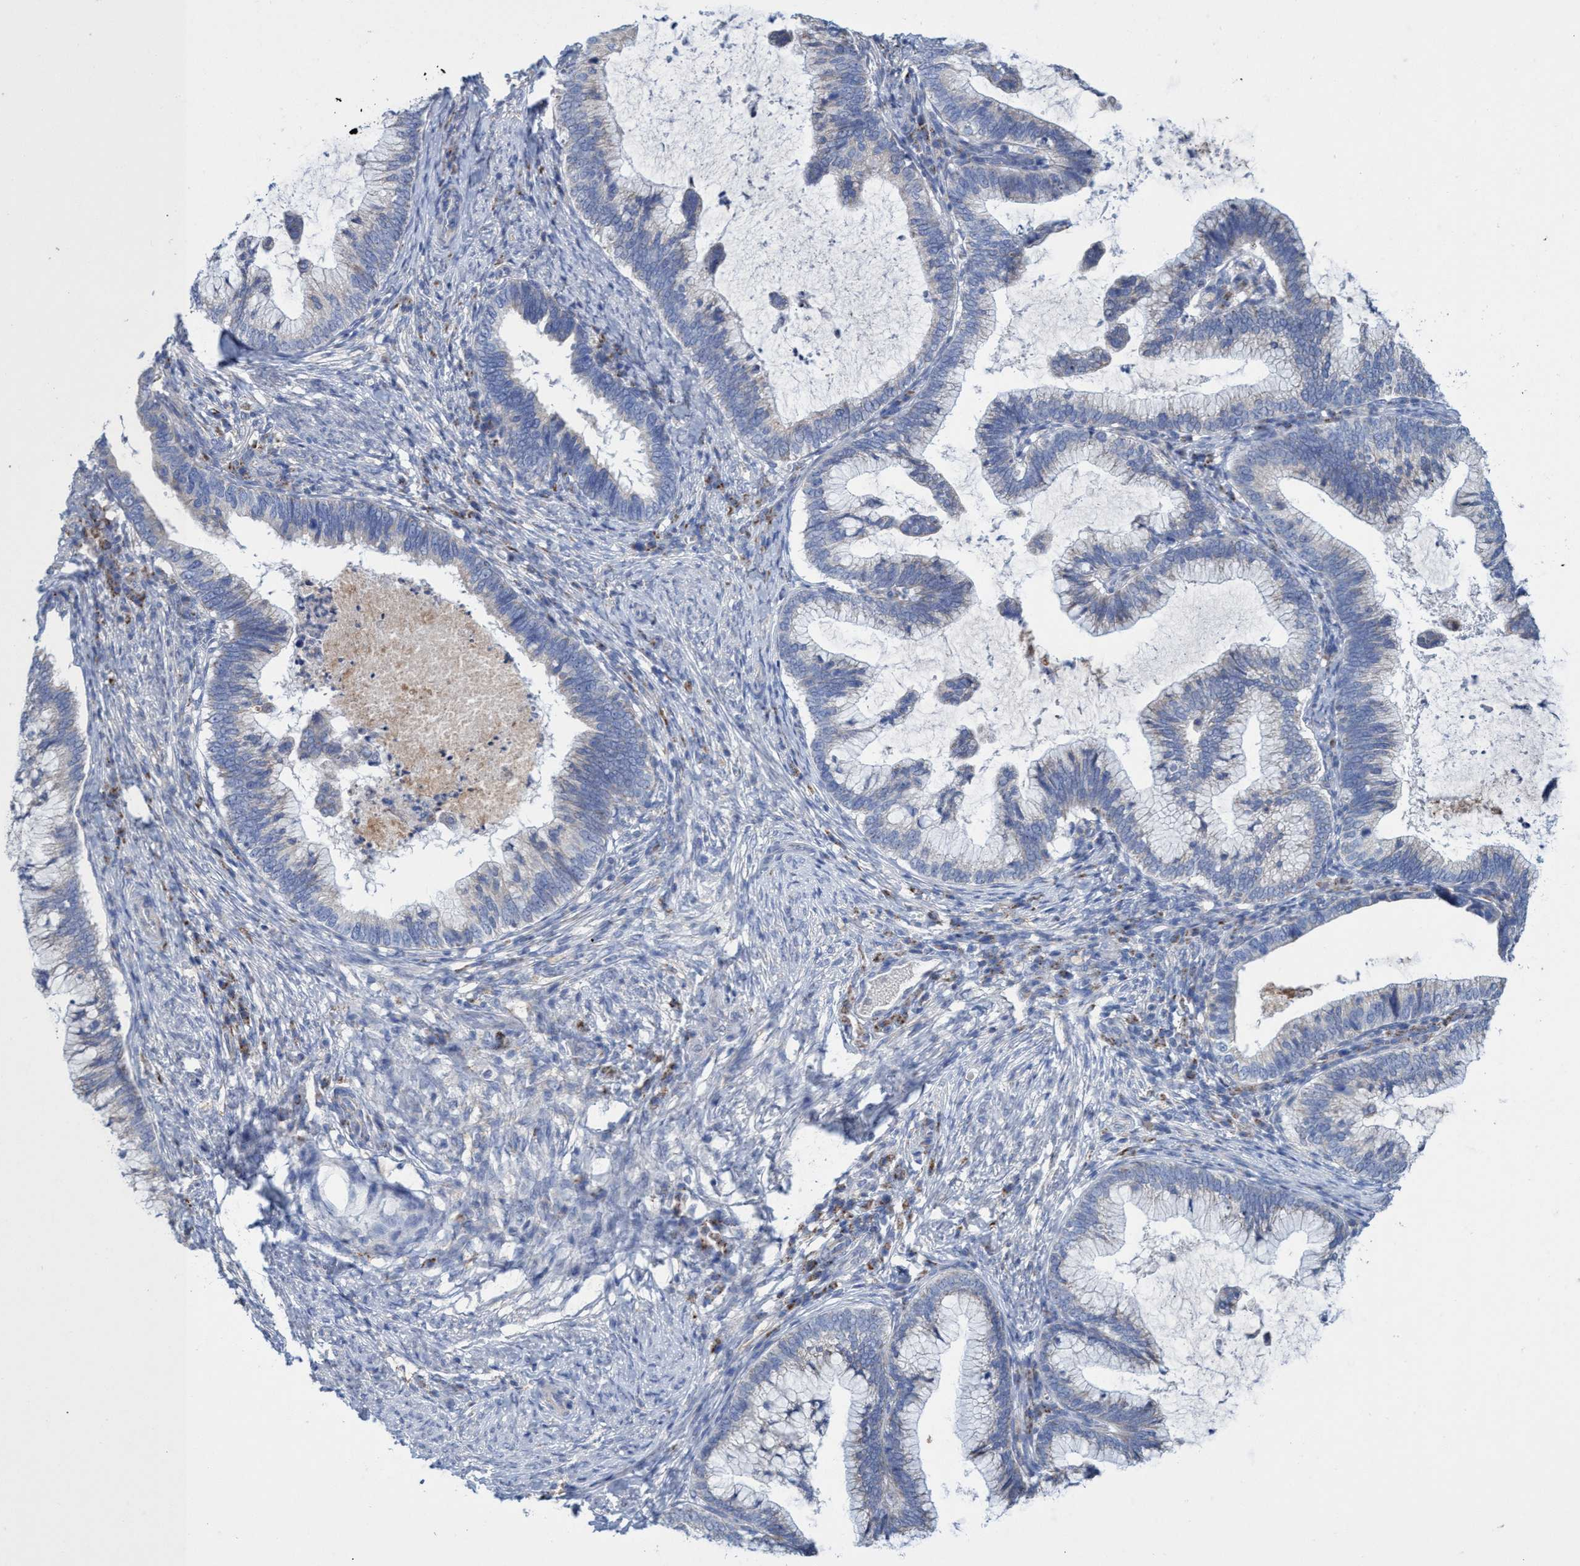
{"staining": {"intensity": "negative", "quantity": "none", "location": "none"}, "tissue": "cervical cancer", "cell_type": "Tumor cells", "image_type": "cancer", "snomed": [{"axis": "morphology", "description": "Adenocarcinoma, NOS"}, {"axis": "topography", "description": "Cervix"}], "caption": "This is an immunohistochemistry micrograph of cervical cancer. There is no positivity in tumor cells.", "gene": "ZNF750", "patient": {"sex": "female", "age": 36}}